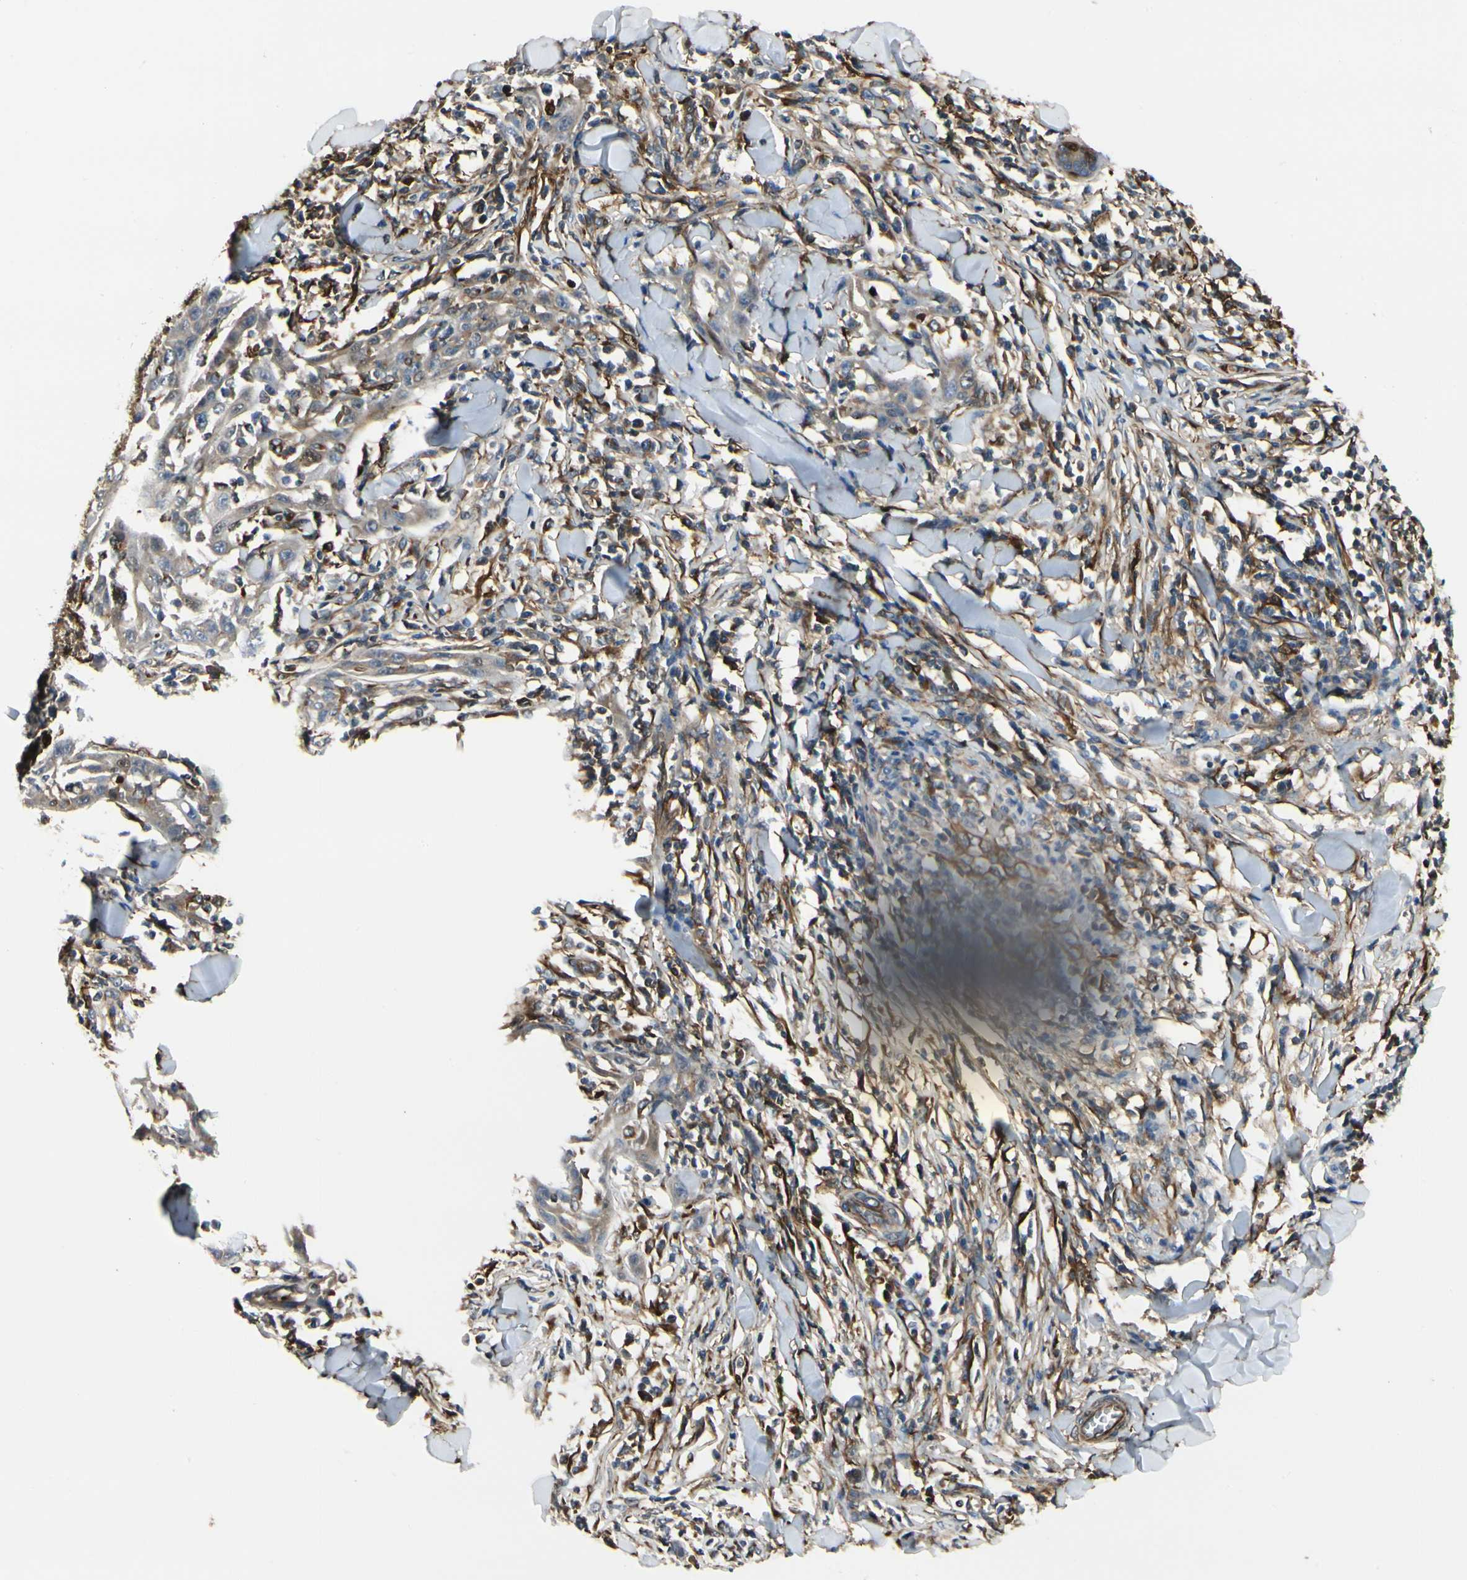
{"staining": {"intensity": "negative", "quantity": "none", "location": "none"}, "tissue": "skin cancer", "cell_type": "Tumor cells", "image_type": "cancer", "snomed": [{"axis": "morphology", "description": "Squamous cell carcinoma, NOS"}, {"axis": "topography", "description": "Skin"}], "caption": "Immunohistochemistry (IHC) of human skin cancer reveals no positivity in tumor cells.", "gene": "FTH1", "patient": {"sex": "male", "age": 24}}